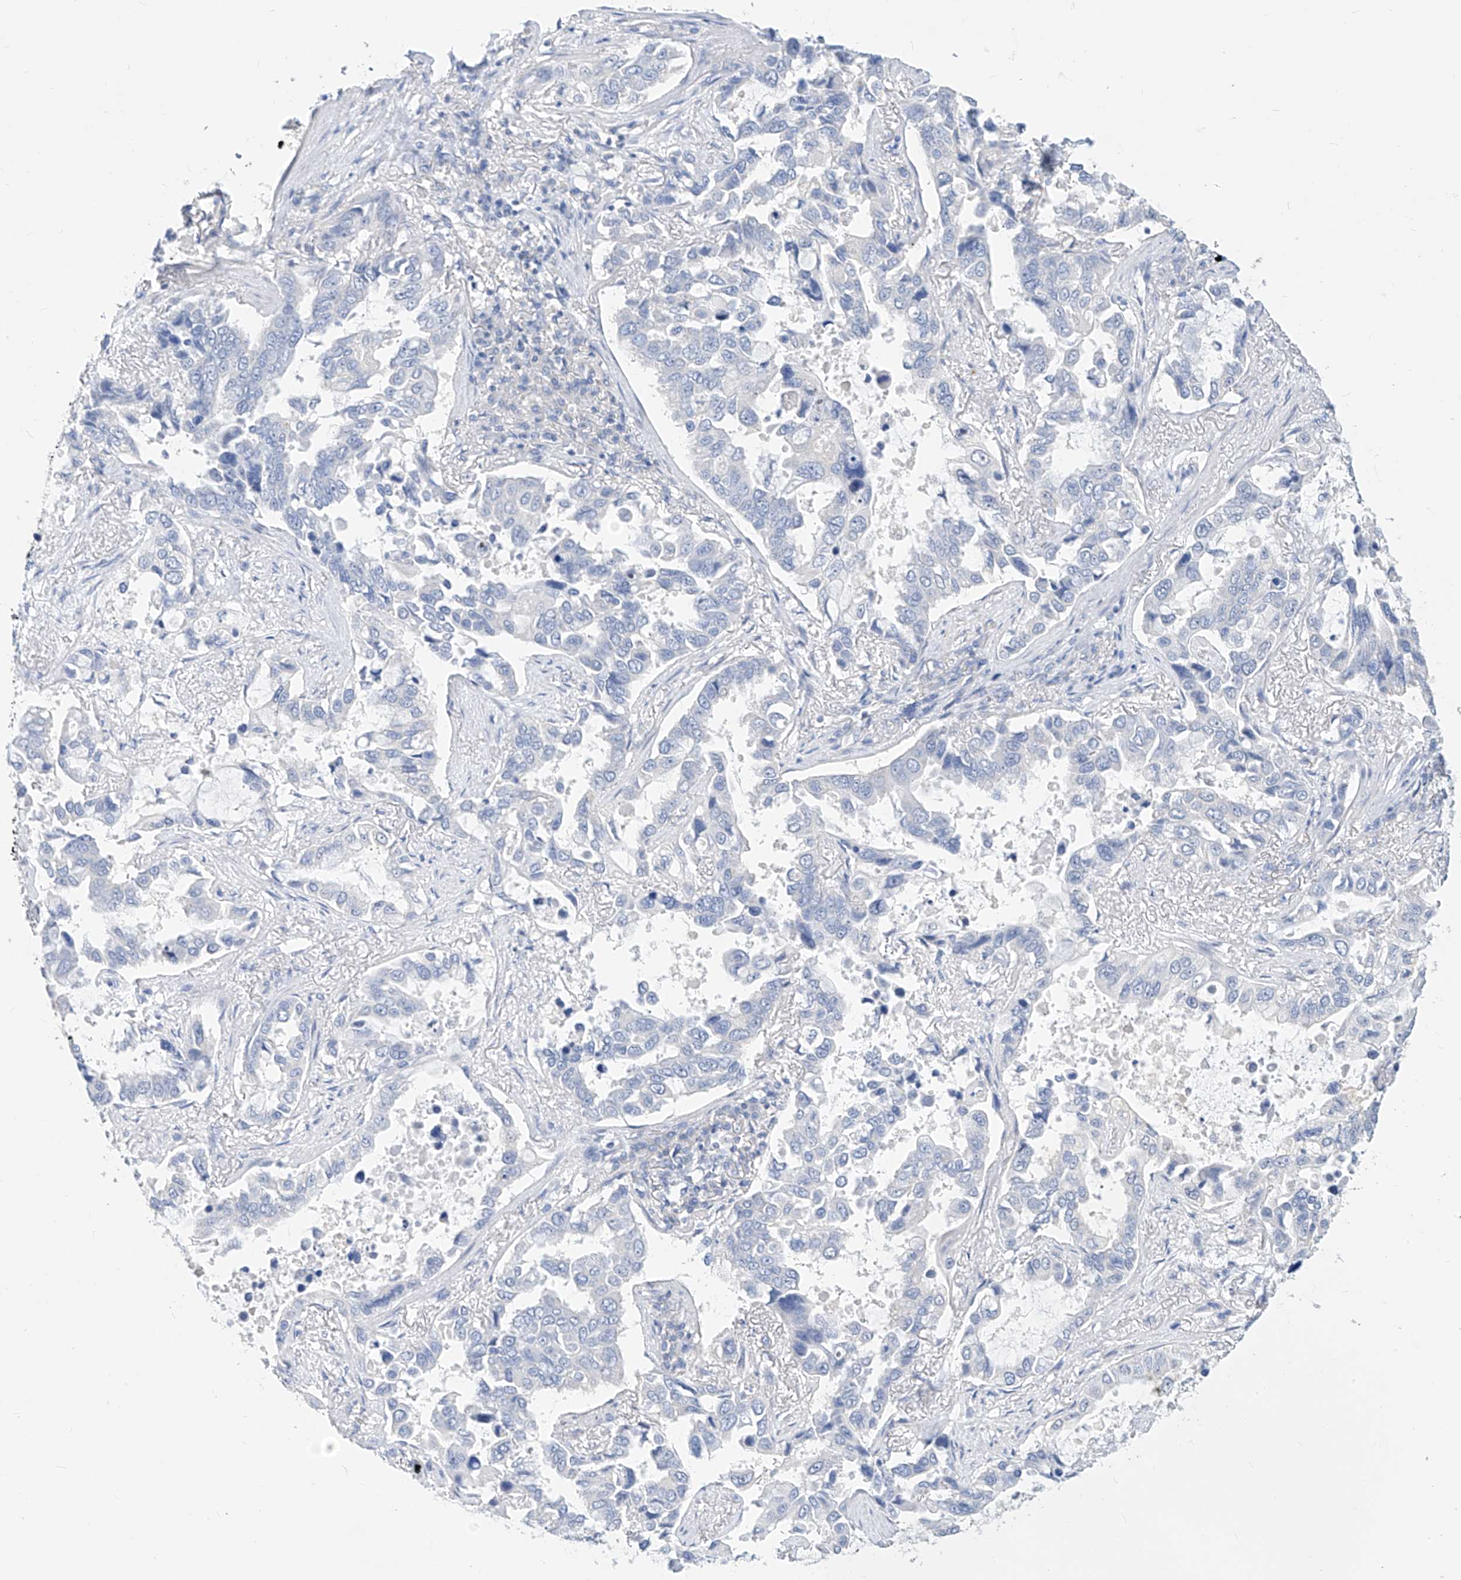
{"staining": {"intensity": "negative", "quantity": "none", "location": "none"}, "tissue": "lung cancer", "cell_type": "Tumor cells", "image_type": "cancer", "snomed": [{"axis": "morphology", "description": "Squamous cell carcinoma, NOS"}, {"axis": "topography", "description": "Lung"}], "caption": "Tumor cells are negative for protein expression in human lung squamous cell carcinoma. Nuclei are stained in blue.", "gene": "ZZEF1", "patient": {"sex": "male", "age": 66}}